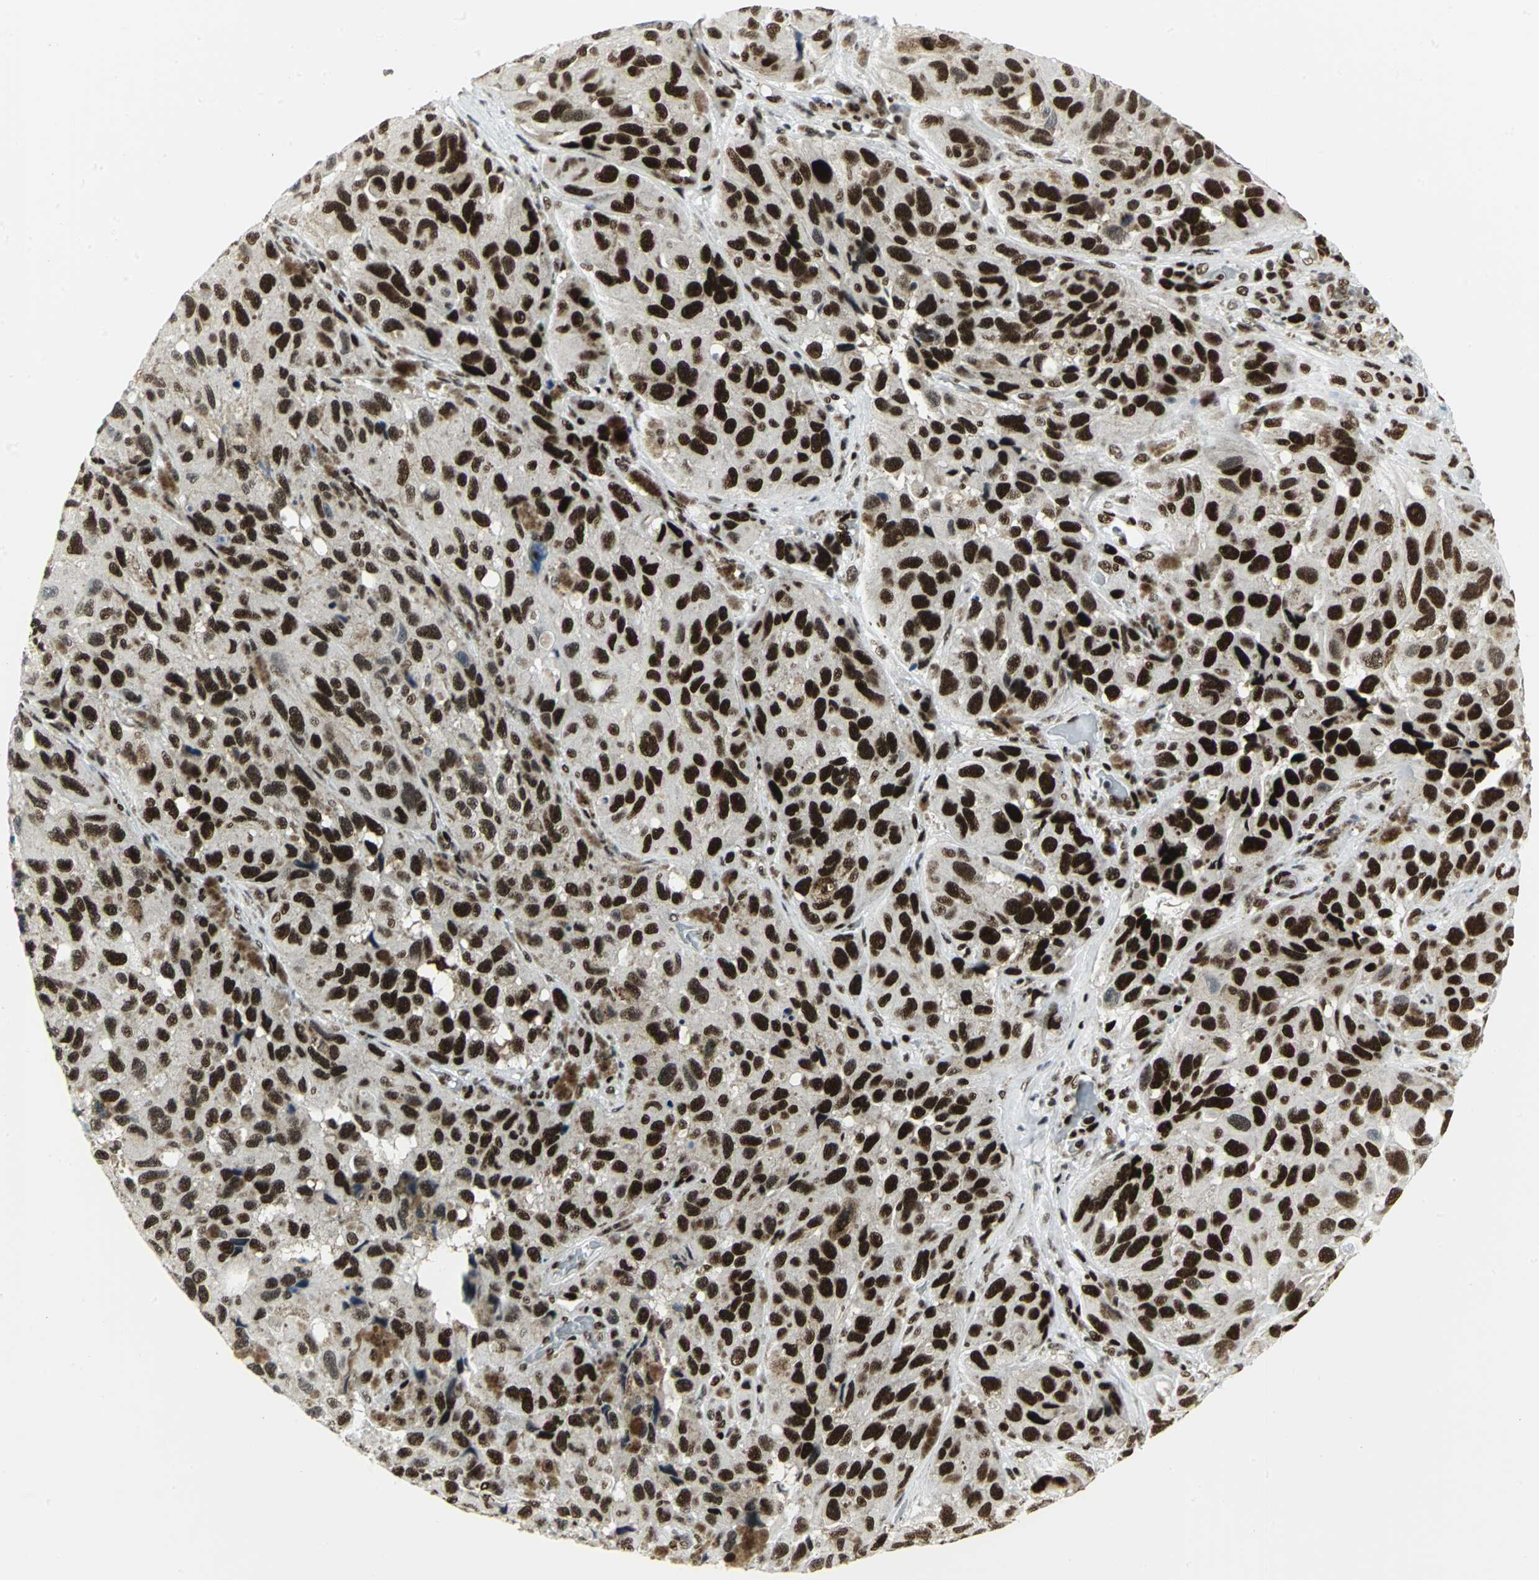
{"staining": {"intensity": "strong", "quantity": ">75%", "location": "nuclear"}, "tissue": "melanoma", "cell_type": "Tumor cells", "image_type": "cancer", "snomed": [{"axis": "morphology", "description": "Malignant melanoma, NOS"}, {"axis": "topography", "description": "Skin"}], "caption": "Protein staining shows strong nuclear positivity in about >75% of tumor cells in melanoma.", "gene": "SMARCA4", "patient": {"sex": "female", "age": 73}}